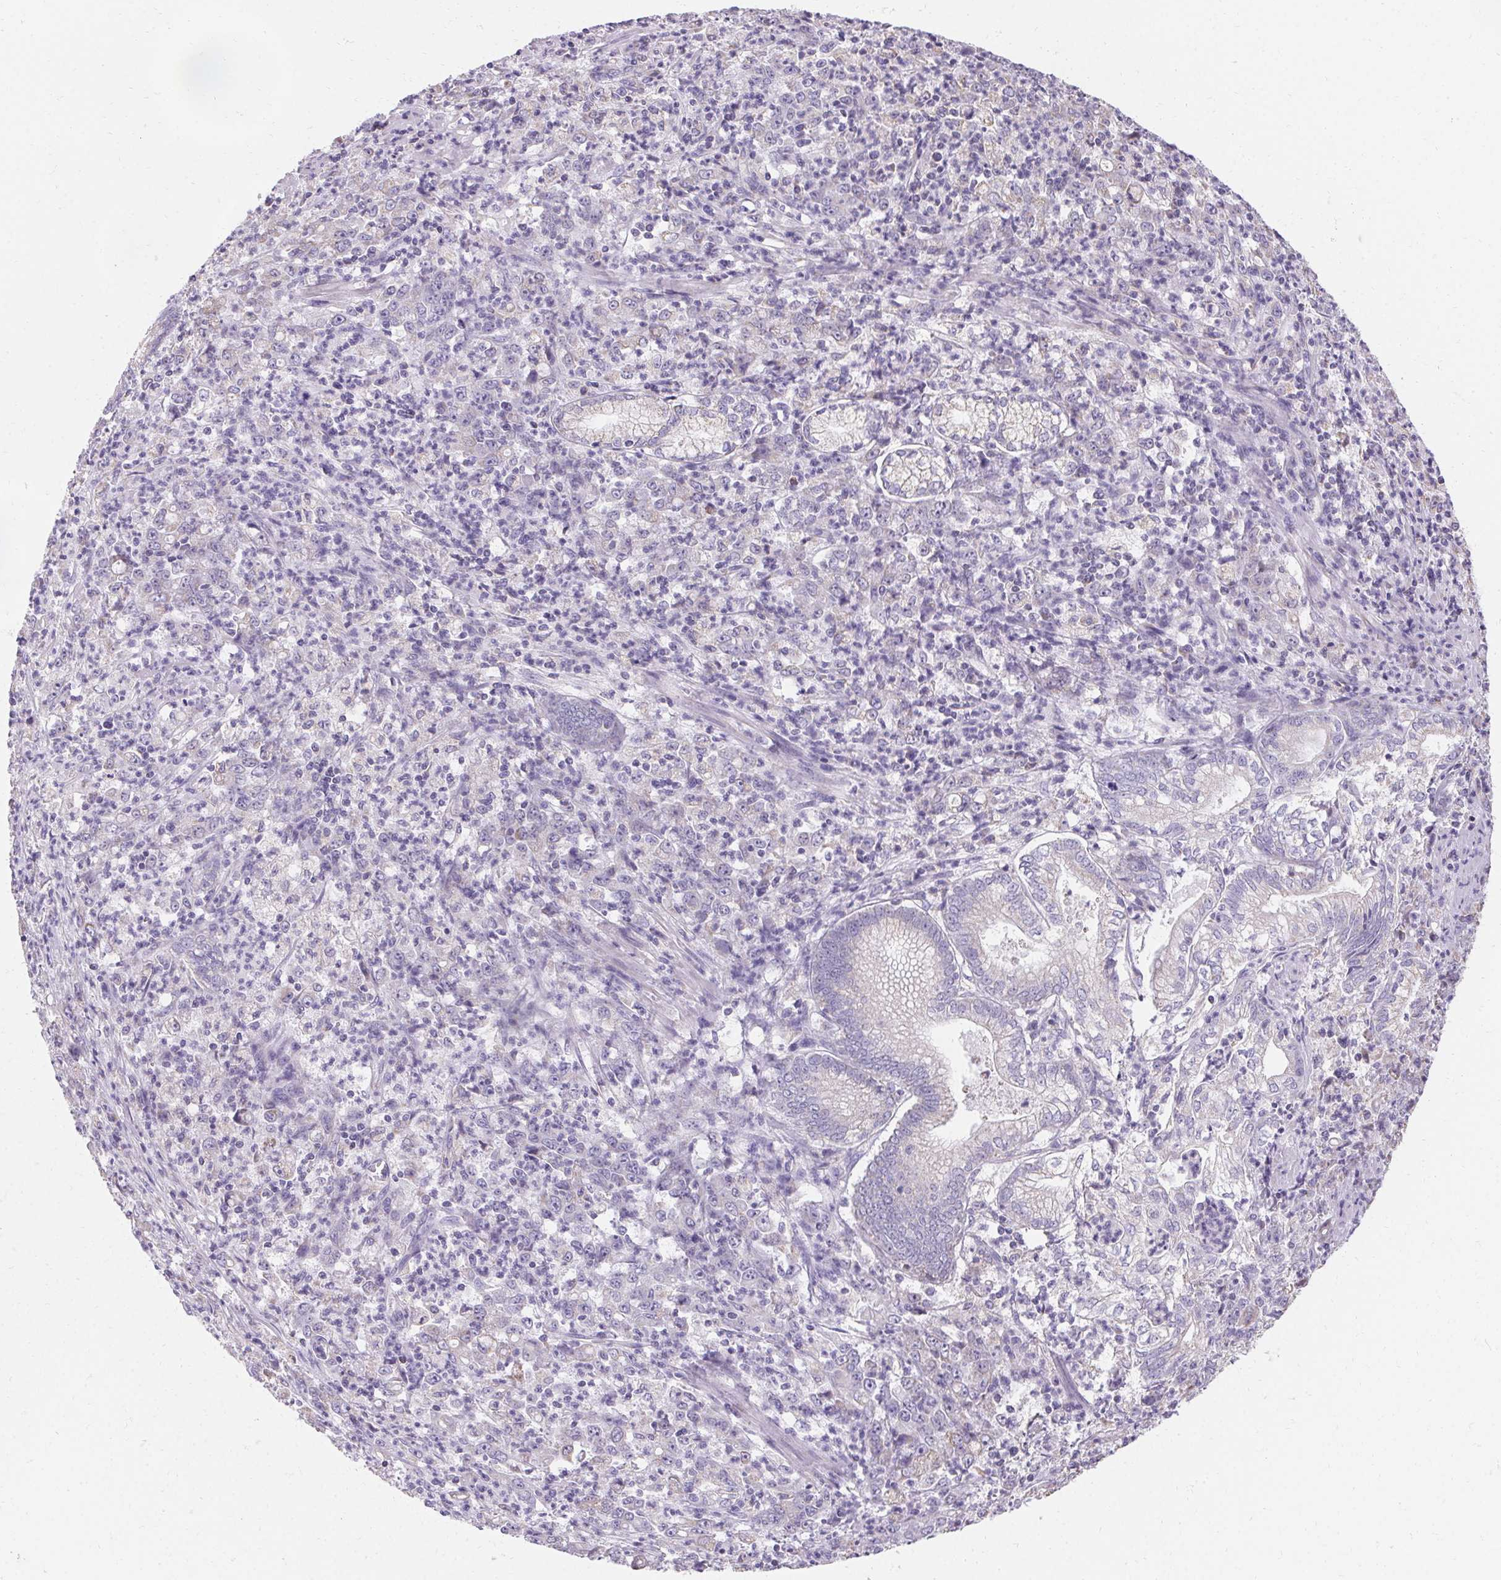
{"staining": {"intensity": "negative", "quantity": "none", "location": "none"}, "tissue": "stomach cancer", "cell_type": "Tumor cells", "image_type": "cancer", "snomed": [{"axis": "morphology", "description": "Adenocarcinoma, NOS"}, {"axis": "topography", "description": "Stomach, lower"}], "caption": "This is a histopathology image of immunohistochemistry staining of adenocarcinoma (stomach), which shows no positivity in tumor cells.", "gene": "ASGR2", "patient": {"sex": "female", "age": 71}}